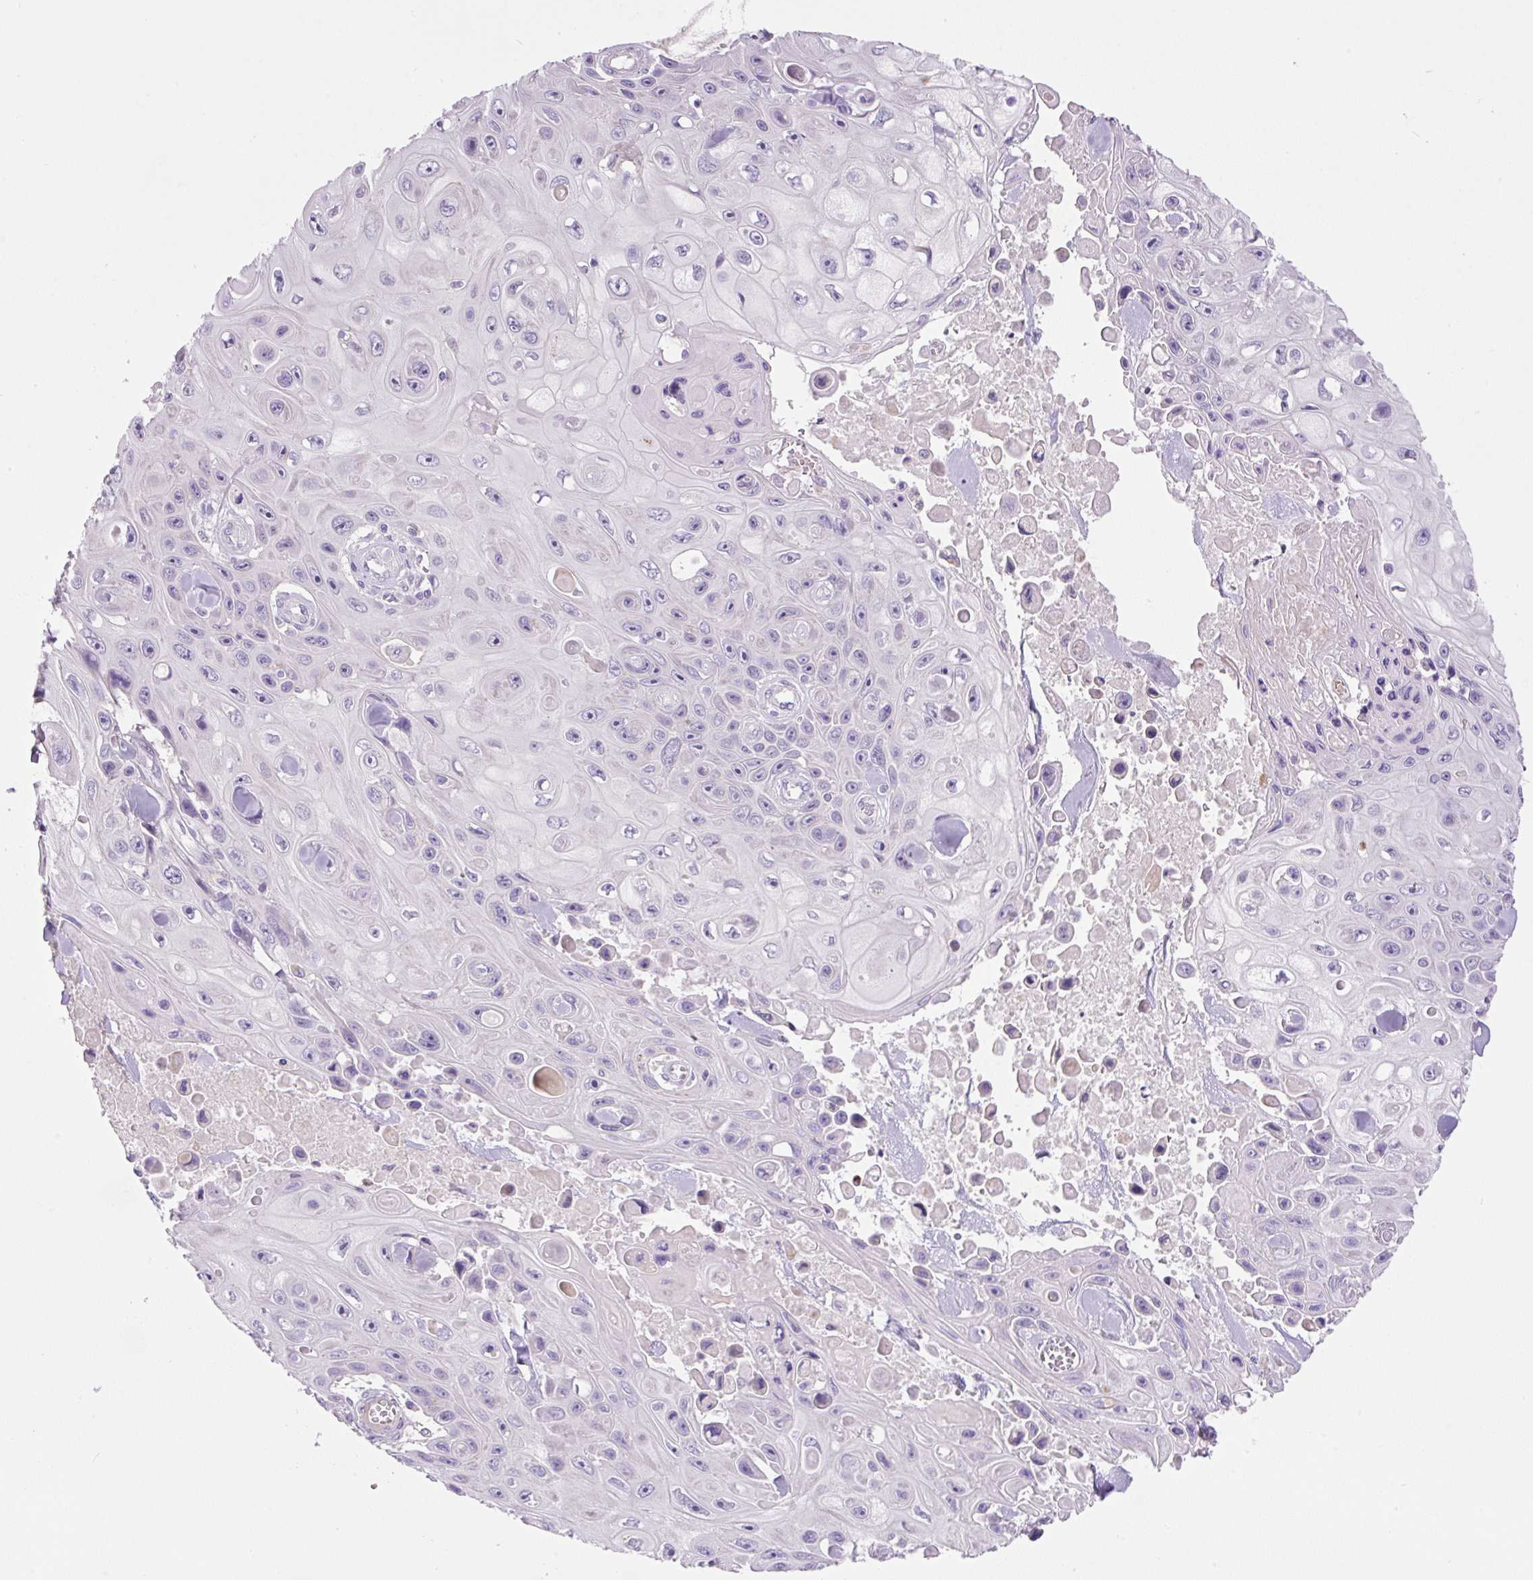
{"staining": {"intensity": "negative", "quantity": "none", "location": "none"}, "tissue": "skin cancer", "cell_type": "Tumor cells", "image_type": "cancer", "snomed": [{"axis": "morphology", "description": "Squamous cell carcinoma, NOS"}, {"axis": "topography", "description": "Skin"}], "caption": "An IHC micrograph of skin cancer is shown. There is no staining in tumor cells of skin cancer.", "gene": "TDRD15", "patient": {"sex": "male", "age": 82}}